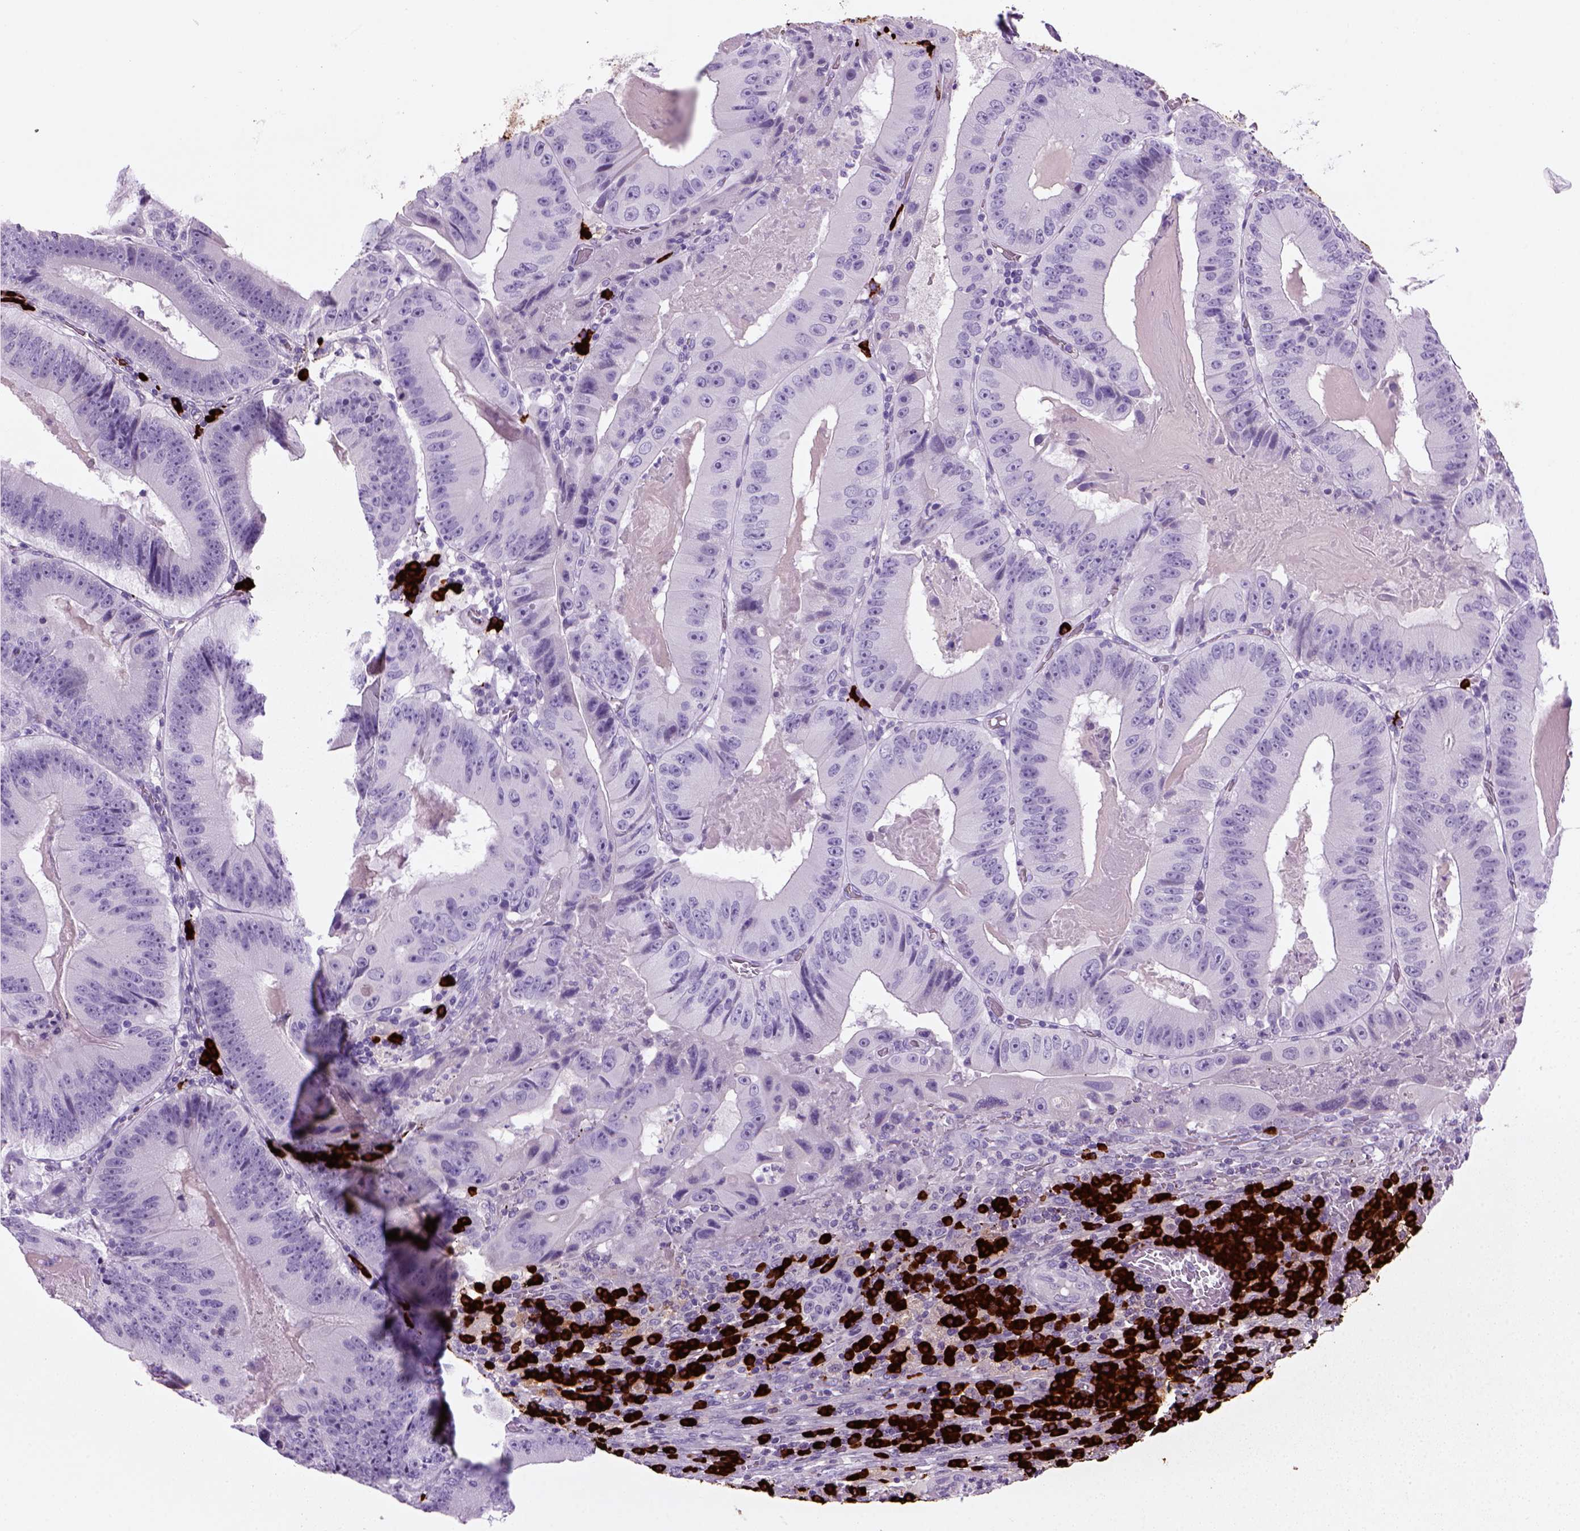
{"staining": {"intensity": "negative", "quantity": "none", "location": "none"}, "tissue": "colorectal cancer", "cell_type": "Tumor cells", "image_type": "cancer", "snomed": [{"axis": "morphology", "description": "Adenocarcinoma, NOS"}, {"axis": "topography", "description": "Colon"}], "caption": "High magnification brightfield microscopy of colorectal cancer (adenocarcinoma) stained with DAB (brown) and counterstained with hematoxylin (blue): tumor cells show no significant positivity.", "gene": "MZB1", "patient": {"sex": "female", "age": 86}}